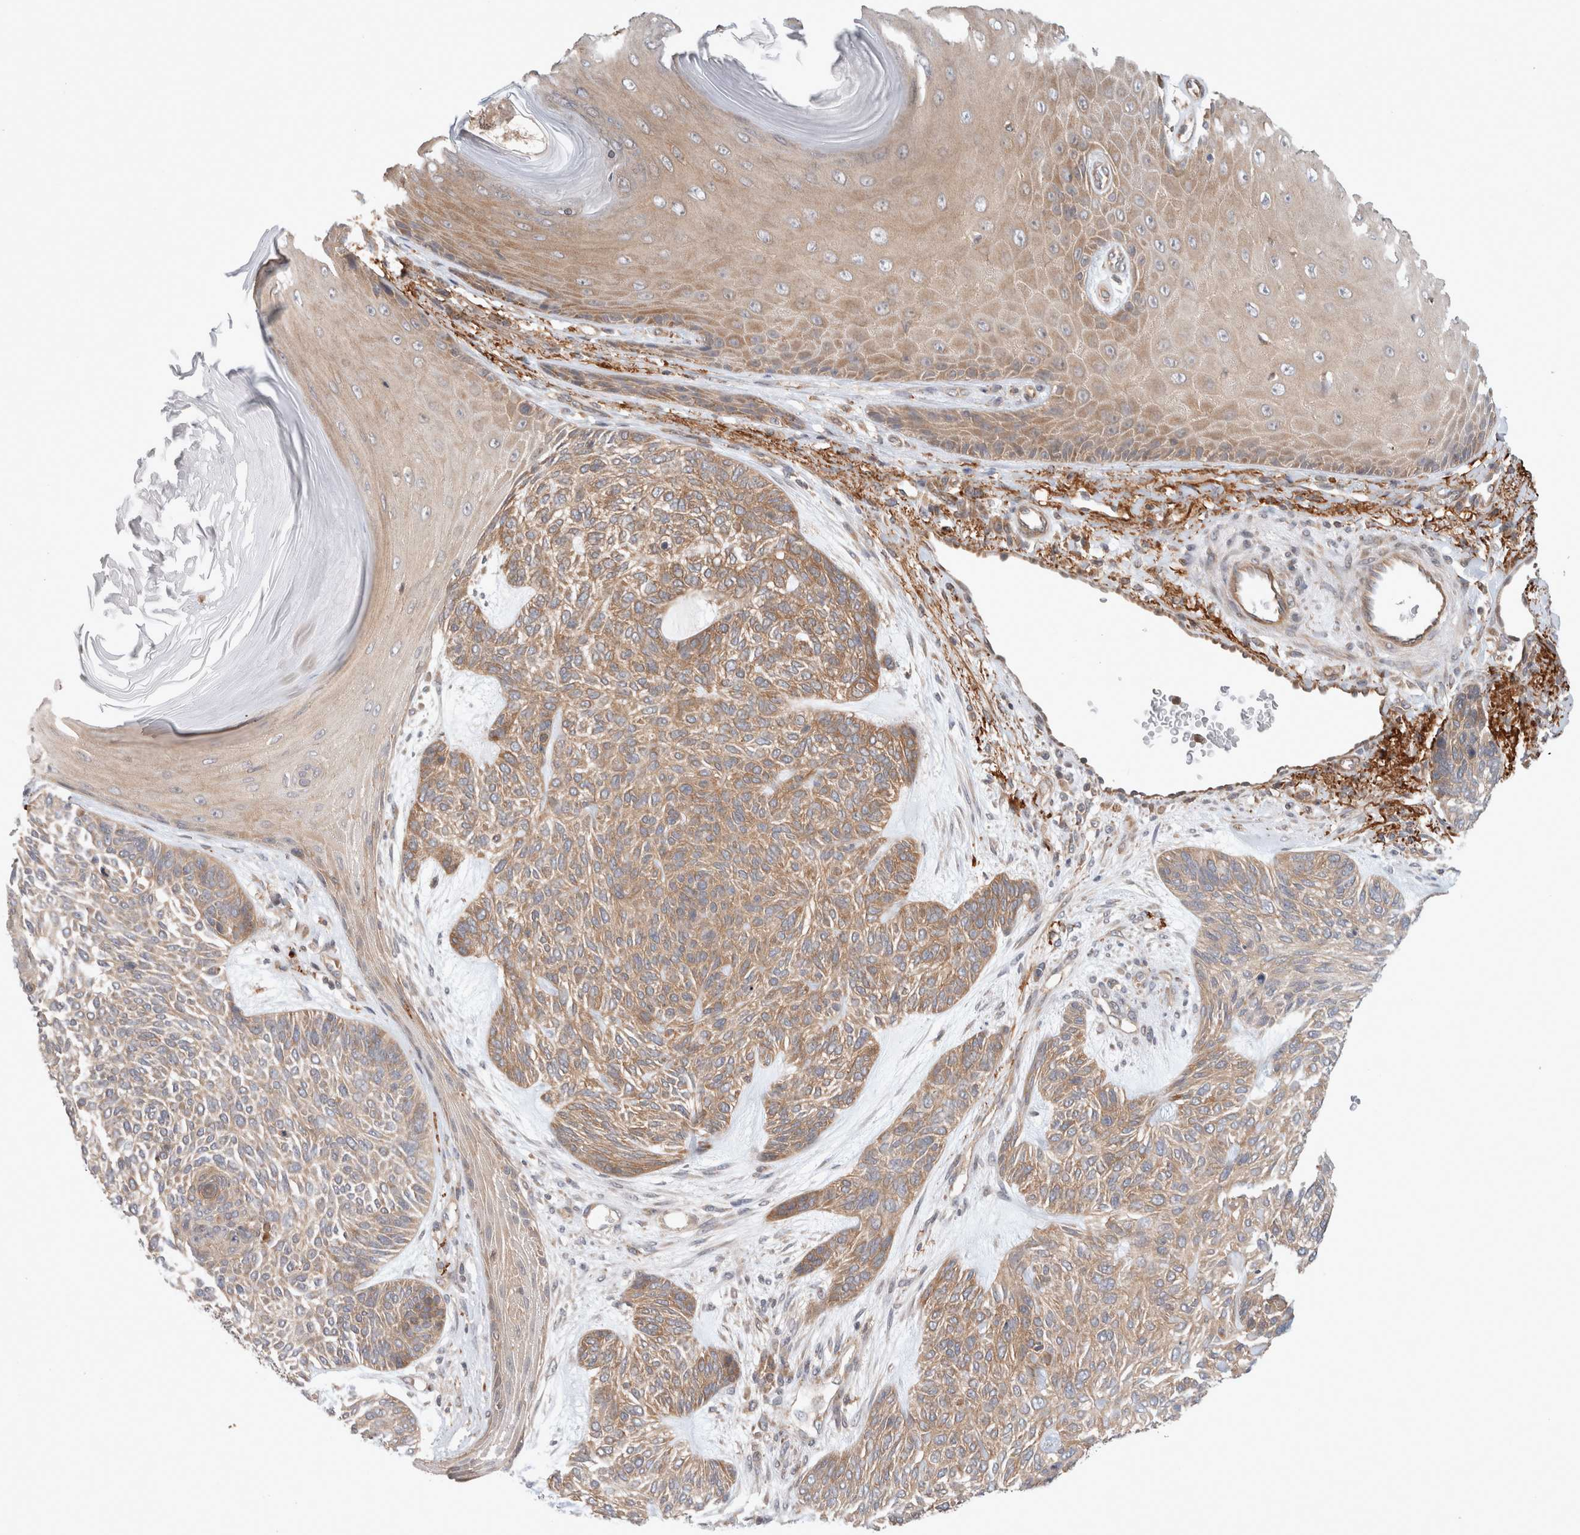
{"staining": {"intensity": "moderate", "quantity": "25%-75%", "location": "cytoplasmic/membranous"}, "tissue": "skin cancer", "cell_type": "Tumor cells", "image_type": "cancer", "snomed": [{"axis": "morphology", "description": "Basal cell carcinoma"}, {"axis": "topography", "description": "Skin"}], "caption": "This photomicrograph demonstrates immunohistochemistry (IHC) staining of basal cell carcinoma (skin), with medium moderate cytoplasmic/membranous positivity in approximately 25%-75% of tumor cells.", "gene": "HROB", "patient": {"sex": "male", "age": 55}}